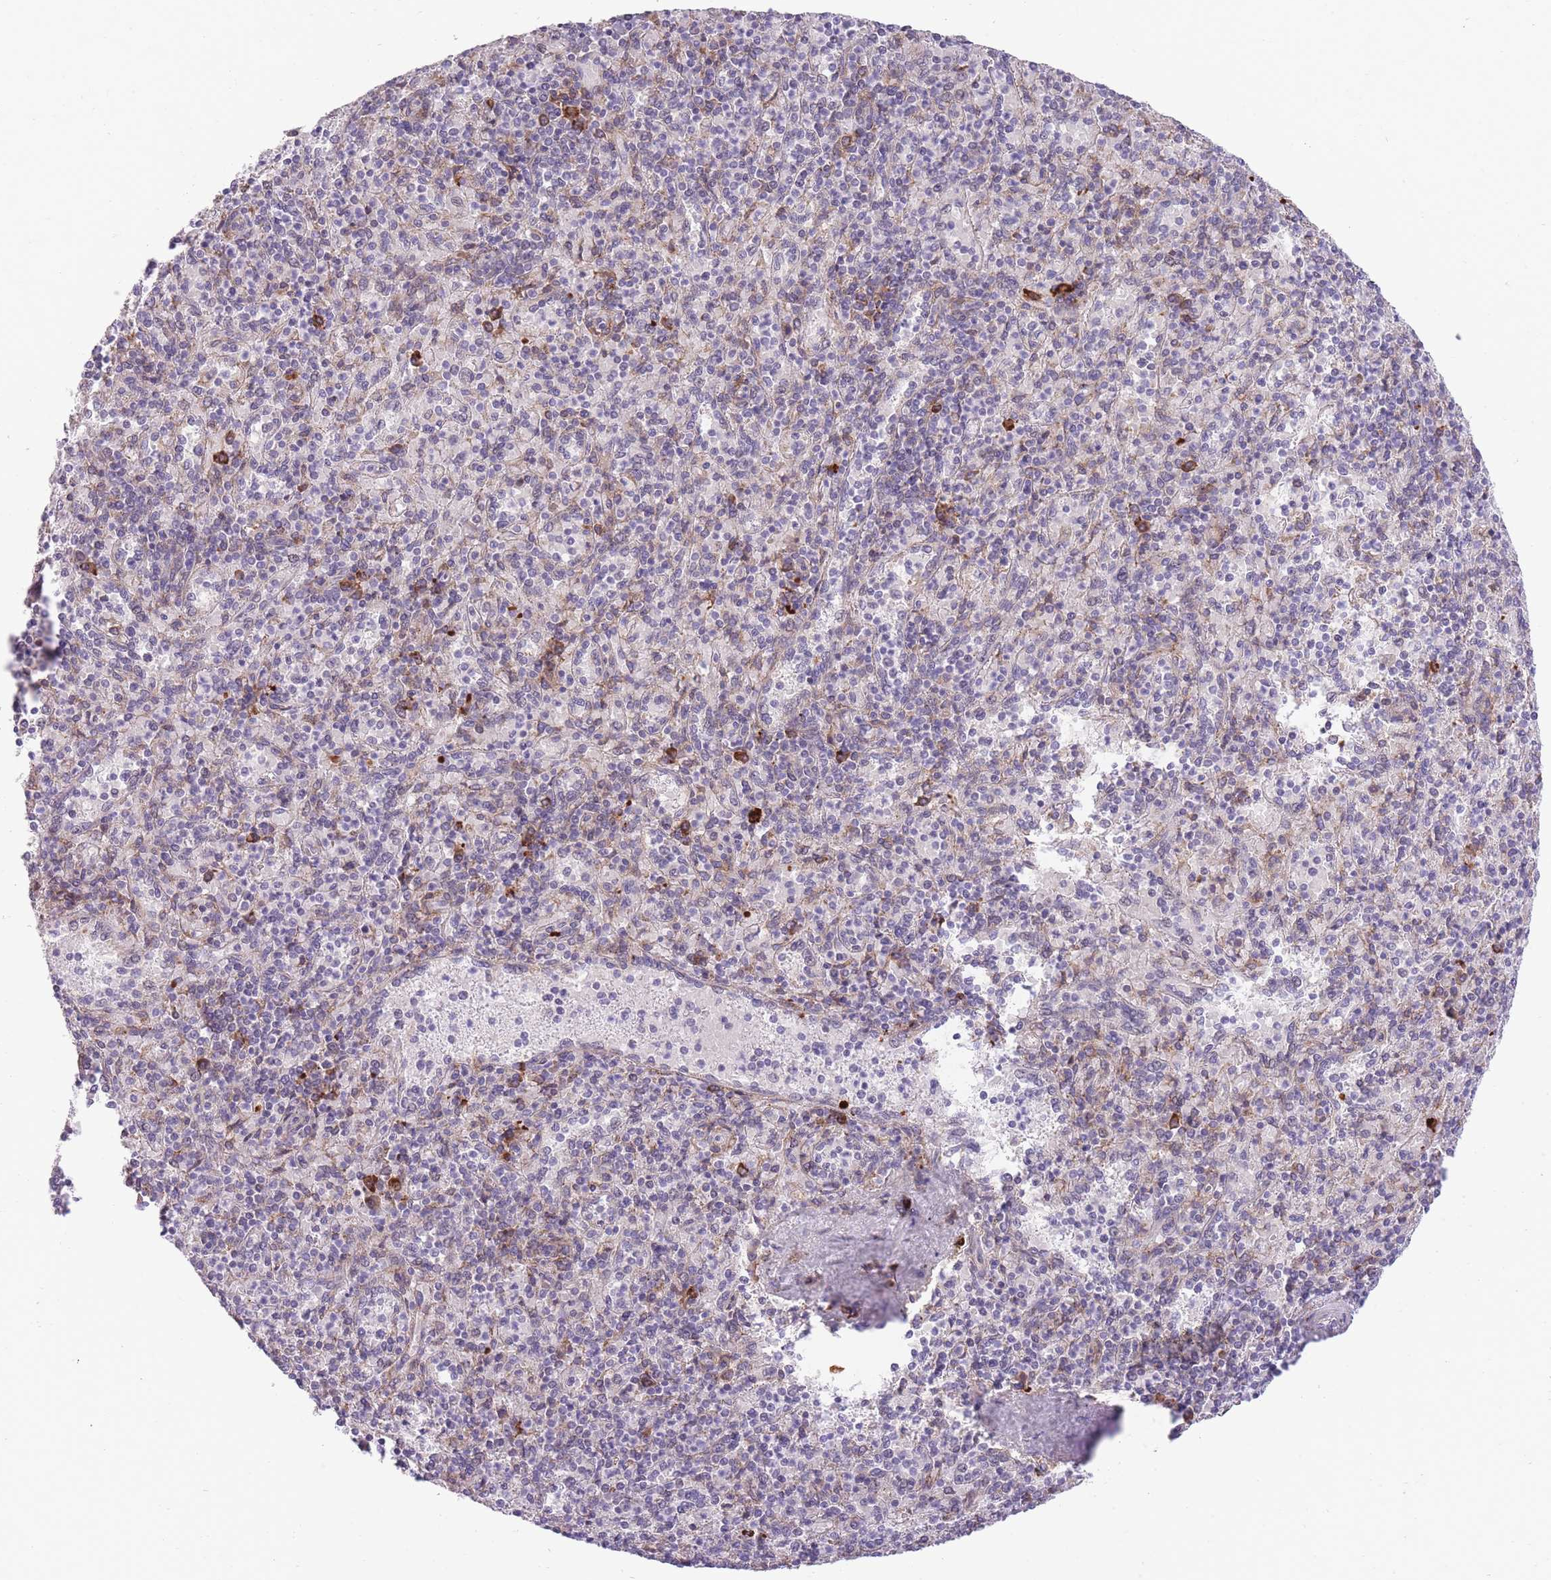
{"staining": {"intensity": "strong", "quantity": "<25%", "location": "cytoplasmic/membranous"}, "tissue": "spleen", "cell_type": "Cells in red pulp", "image_type": "normal", "snomed": [{"axis": "morphology", "description": "Normal tissue, NOS"}, {"axis": "topography", "description": "Spleen"}], "caption": "DAB immunohistochemical staining of unremarkable human spleen shows strong cytoplasmic/membranous protein staining in approximately <25% of cells in red pulp. Using DAB (brown) and hematoxylin (blue) stains, captured at high magnification using brightfield microscopy.", "gene": "EXOSC8", "patient": {"sex": "male", "age": 82}}